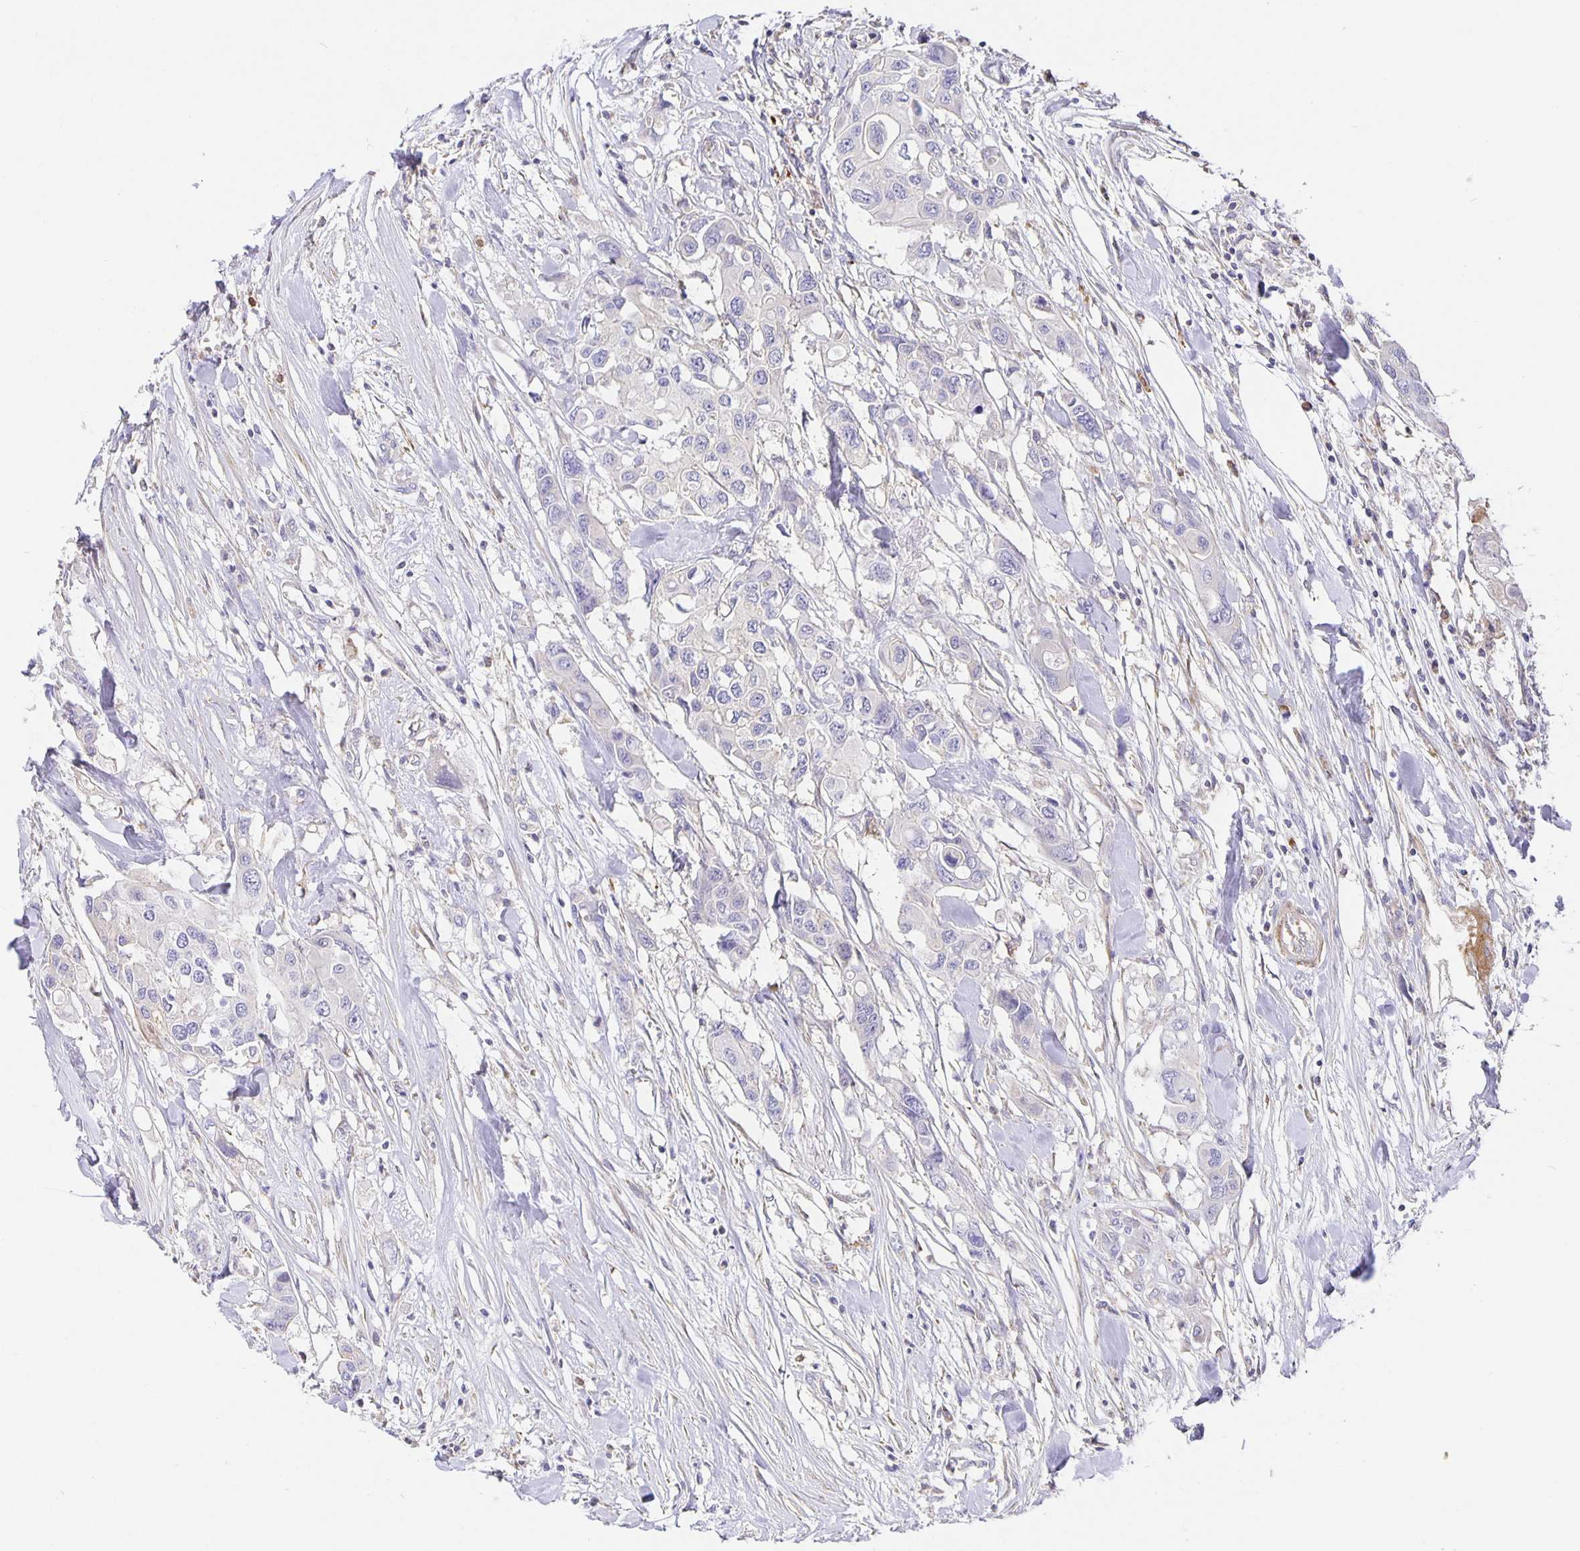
{"staining": {"intensity": "negative", "quantity": "none", "location": "none"}, "tissue": "colorectal cancer", "cell_type": "Tumor cells", "image_type": "cancer", "snomed": [{"axis": "morphology", "description": "Adenocarcinoma, NOS"}, {"axis": "topography", "description": "Colon"}], "caption": "An image of human colorectal cancer is negative for staining in tumor cells. (DAB immunohistochemistry (IHC) visualized using brightfield microscopy, high magnification).", "gene": "FLRT3", "patient": {"sex": "male", "age": 77}}